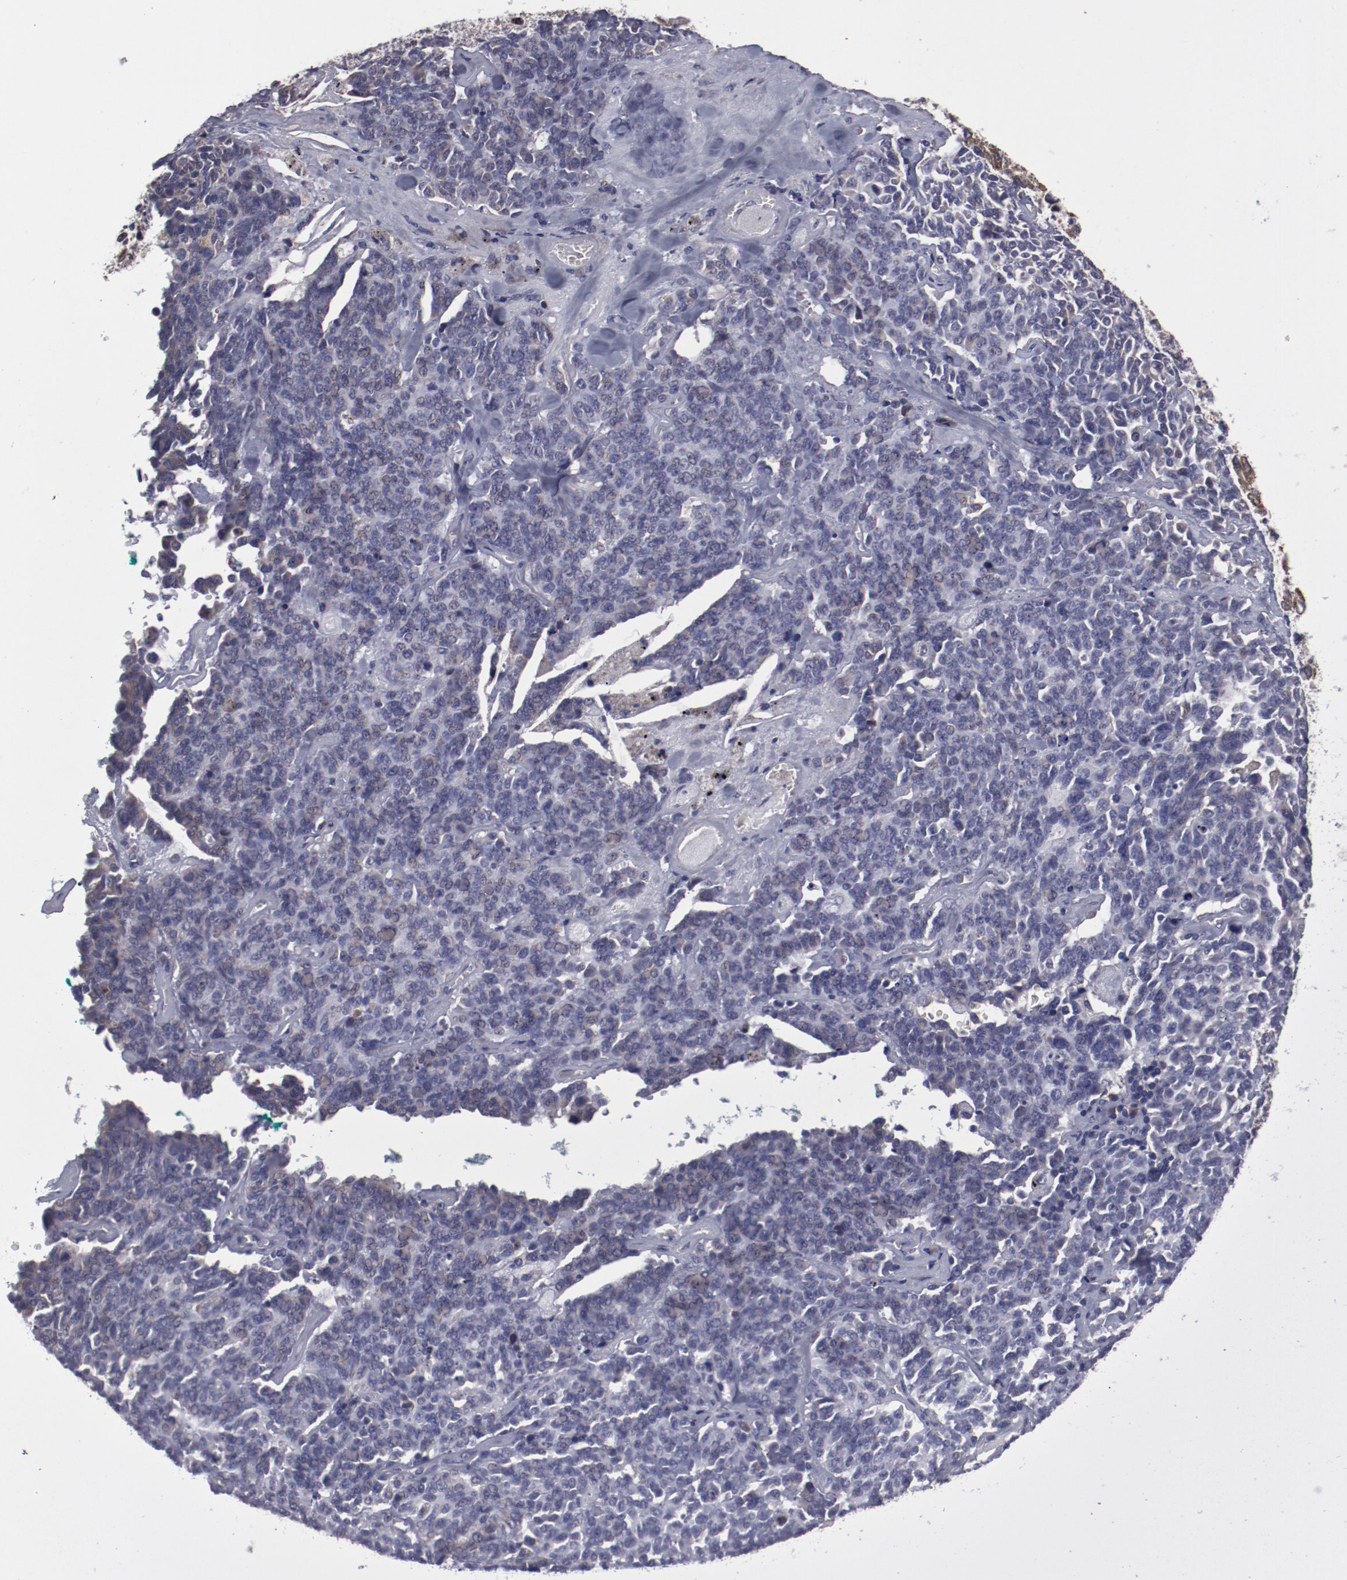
{"staining": {"intensity": "moderate", "quantity": "<25%", "location": "cytoplasmic/membranous"}, "tissue": "lung cancer", "cell_type": "Tumor cells", "image_type": "cancer", "snomed": [{"axis": "morphology", "description": "Neoplasm, malignant, NOS"}, {"axis": "topography", "description": "Lung"}], "caption": "The image exhibits a brown stain indicating the presence of a protein in the cytoplasmic/membranous of tumor cells in neoplasm (malignant) (lung).", "gene": "IL12A", "patient": {"sex": "female", "age": 58}}